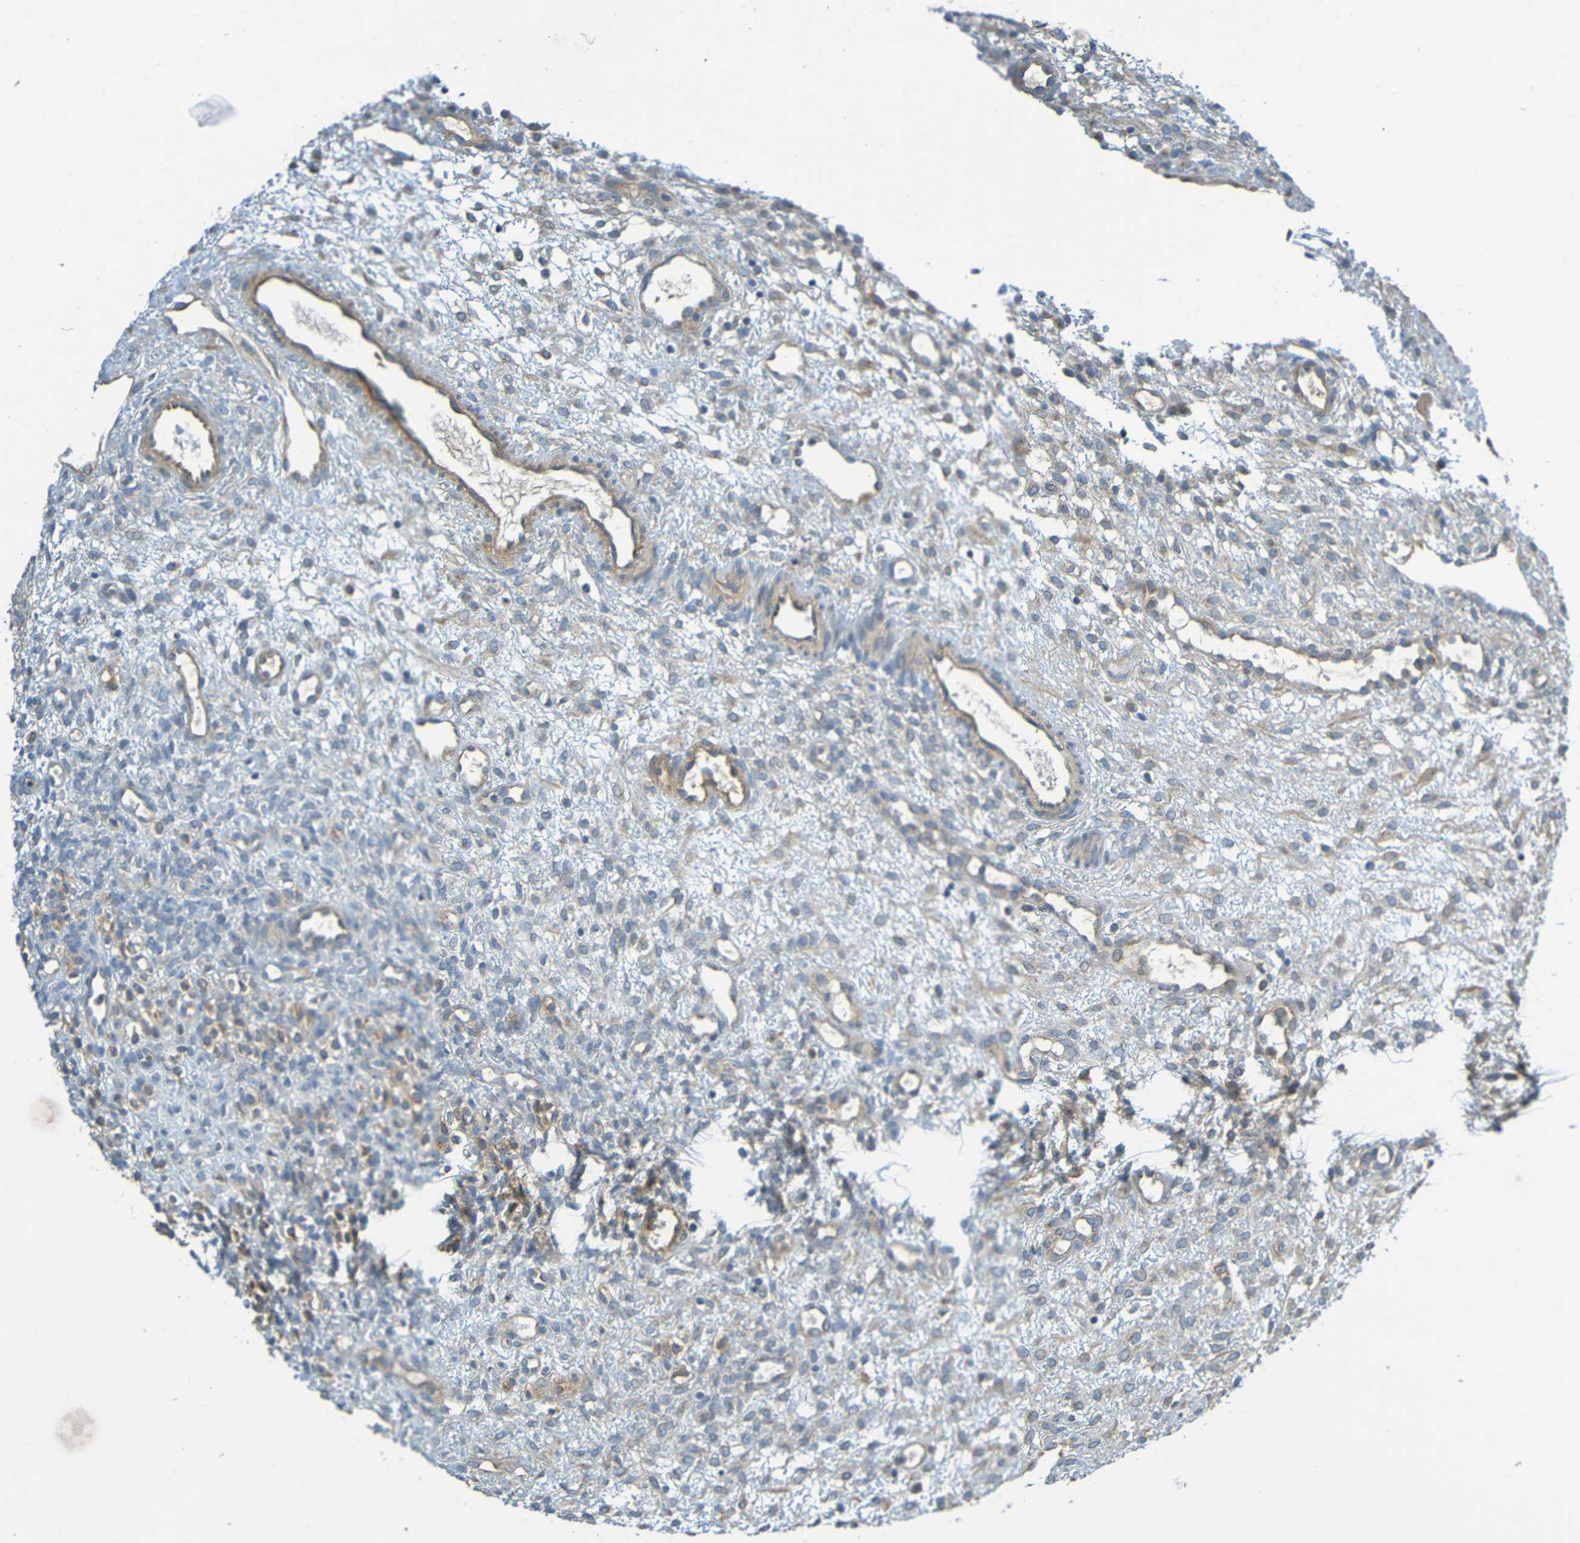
{"staining": {"intensity": "weak", "quantity": "<25%", "location": "cytoplasmic/membranous"}, "tissue": "ovary", "cell_type": "Ovarian stroma cells", "image_type": "normal", "snomed": [{"axis": "morphology", "description": "Normal tissue, NOS"}, {"axis": "morphology", "description": "Cyst, NOS"}, {"axis": "topography", "description": "Ovary"}], "caption": "DAB immunohistochemical staining of normal ovary demonstrates no significant staining in ovarian stroma cells.", "gene": "CYP4F2", "patient": {"sex": "female", "age": 18}}